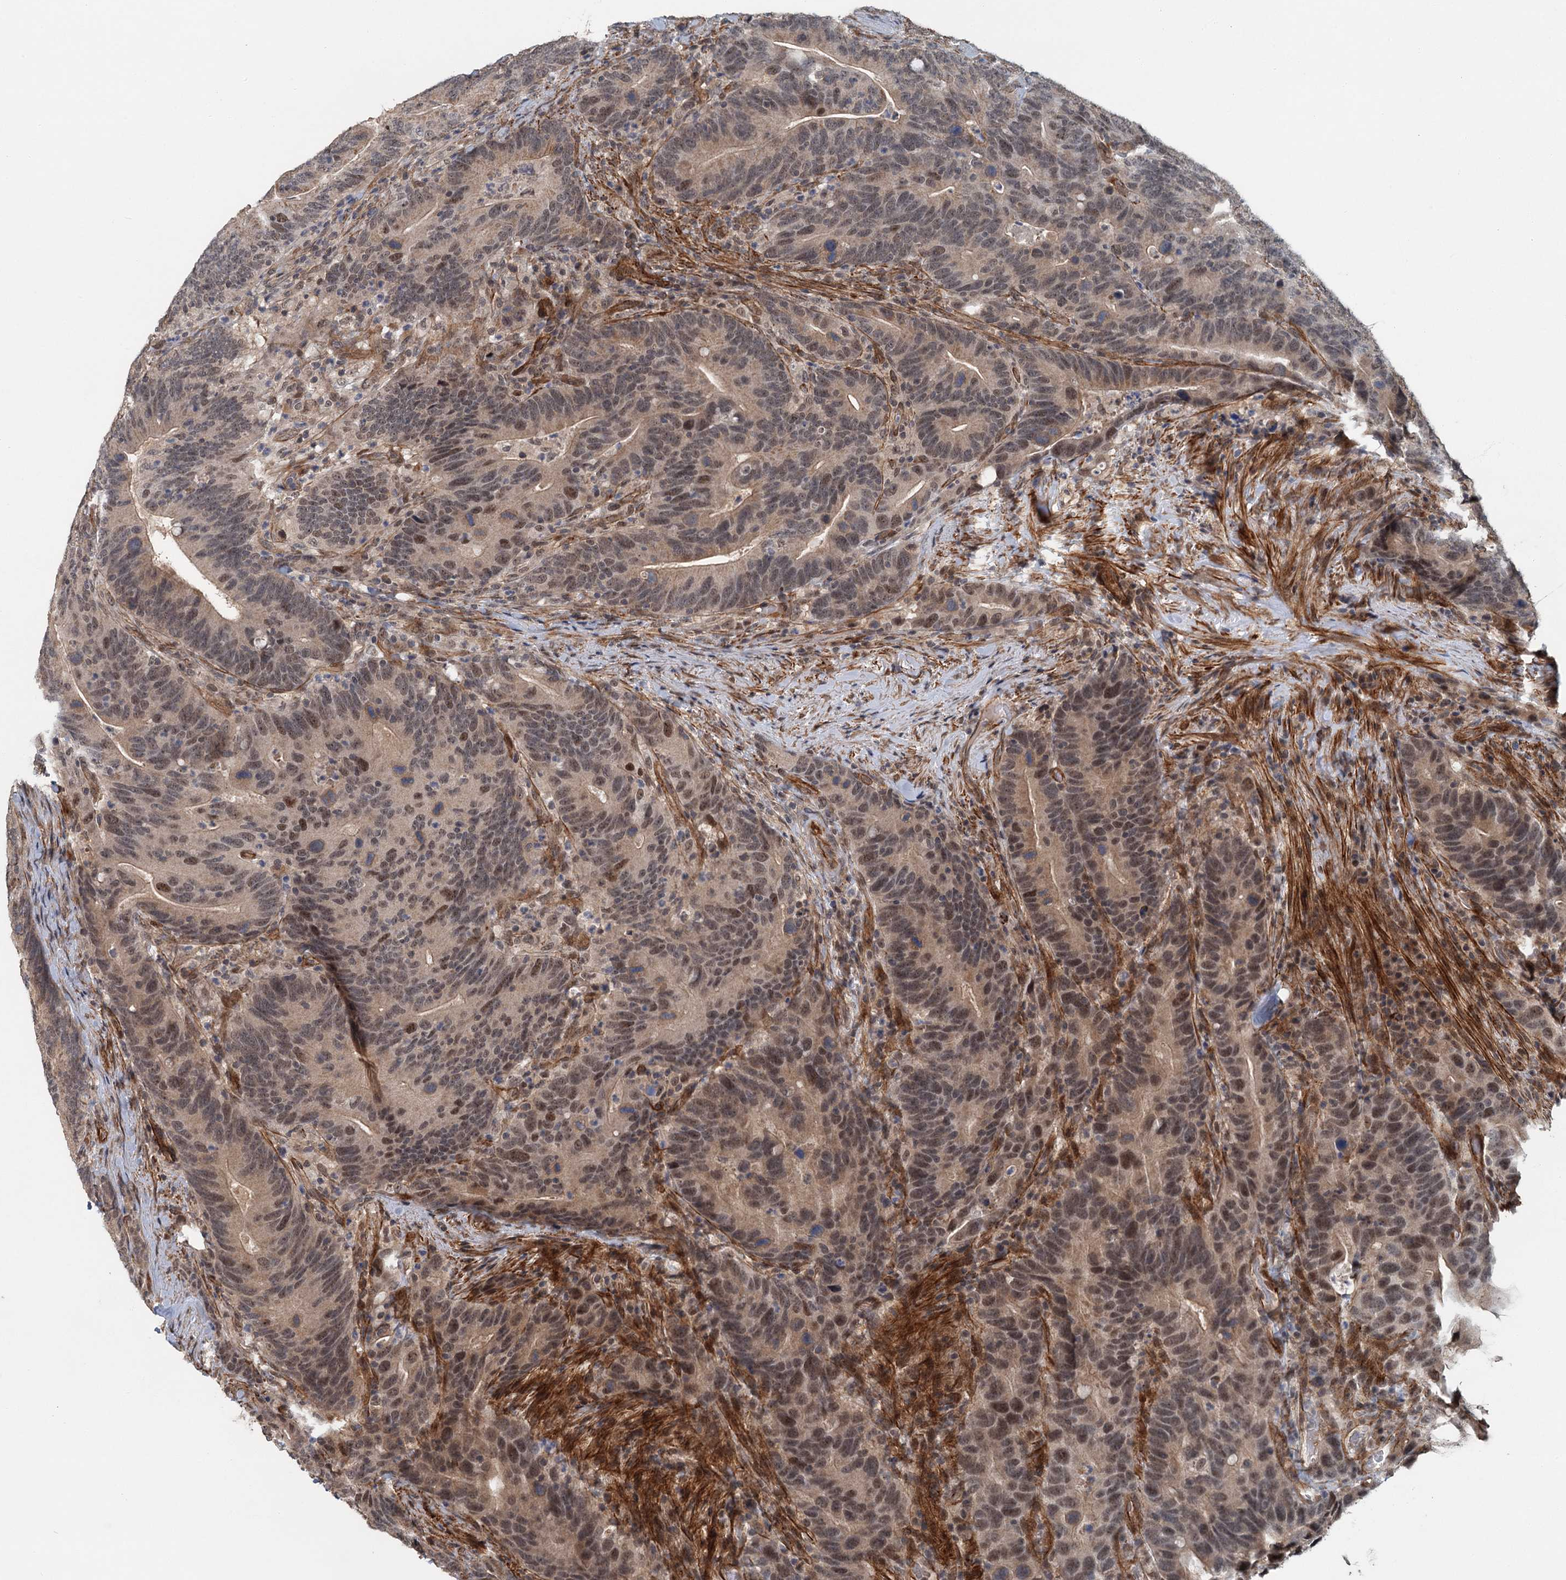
{"staining": {"intensity": "moderate", "quantity": "25%-75%", "location": "nuclear"}, "tissue": "colorectal cancer", "cell_type": "Tumor cells", "image_type": "cancer", "snomed": [{"axis": "morphology", "description": "Adenocarcinoma, NOS"}, {"axis": "topography", "description": "Colon"}], "caption": "There is medium levels of moderate nuclear positivity in tumor cells of colorectal adenocarcinoma, as demonstrated by immunohistochemical staining (brown color).", "gene": "TAS2R42", "patient": {"sex": "female", "age": 66}}